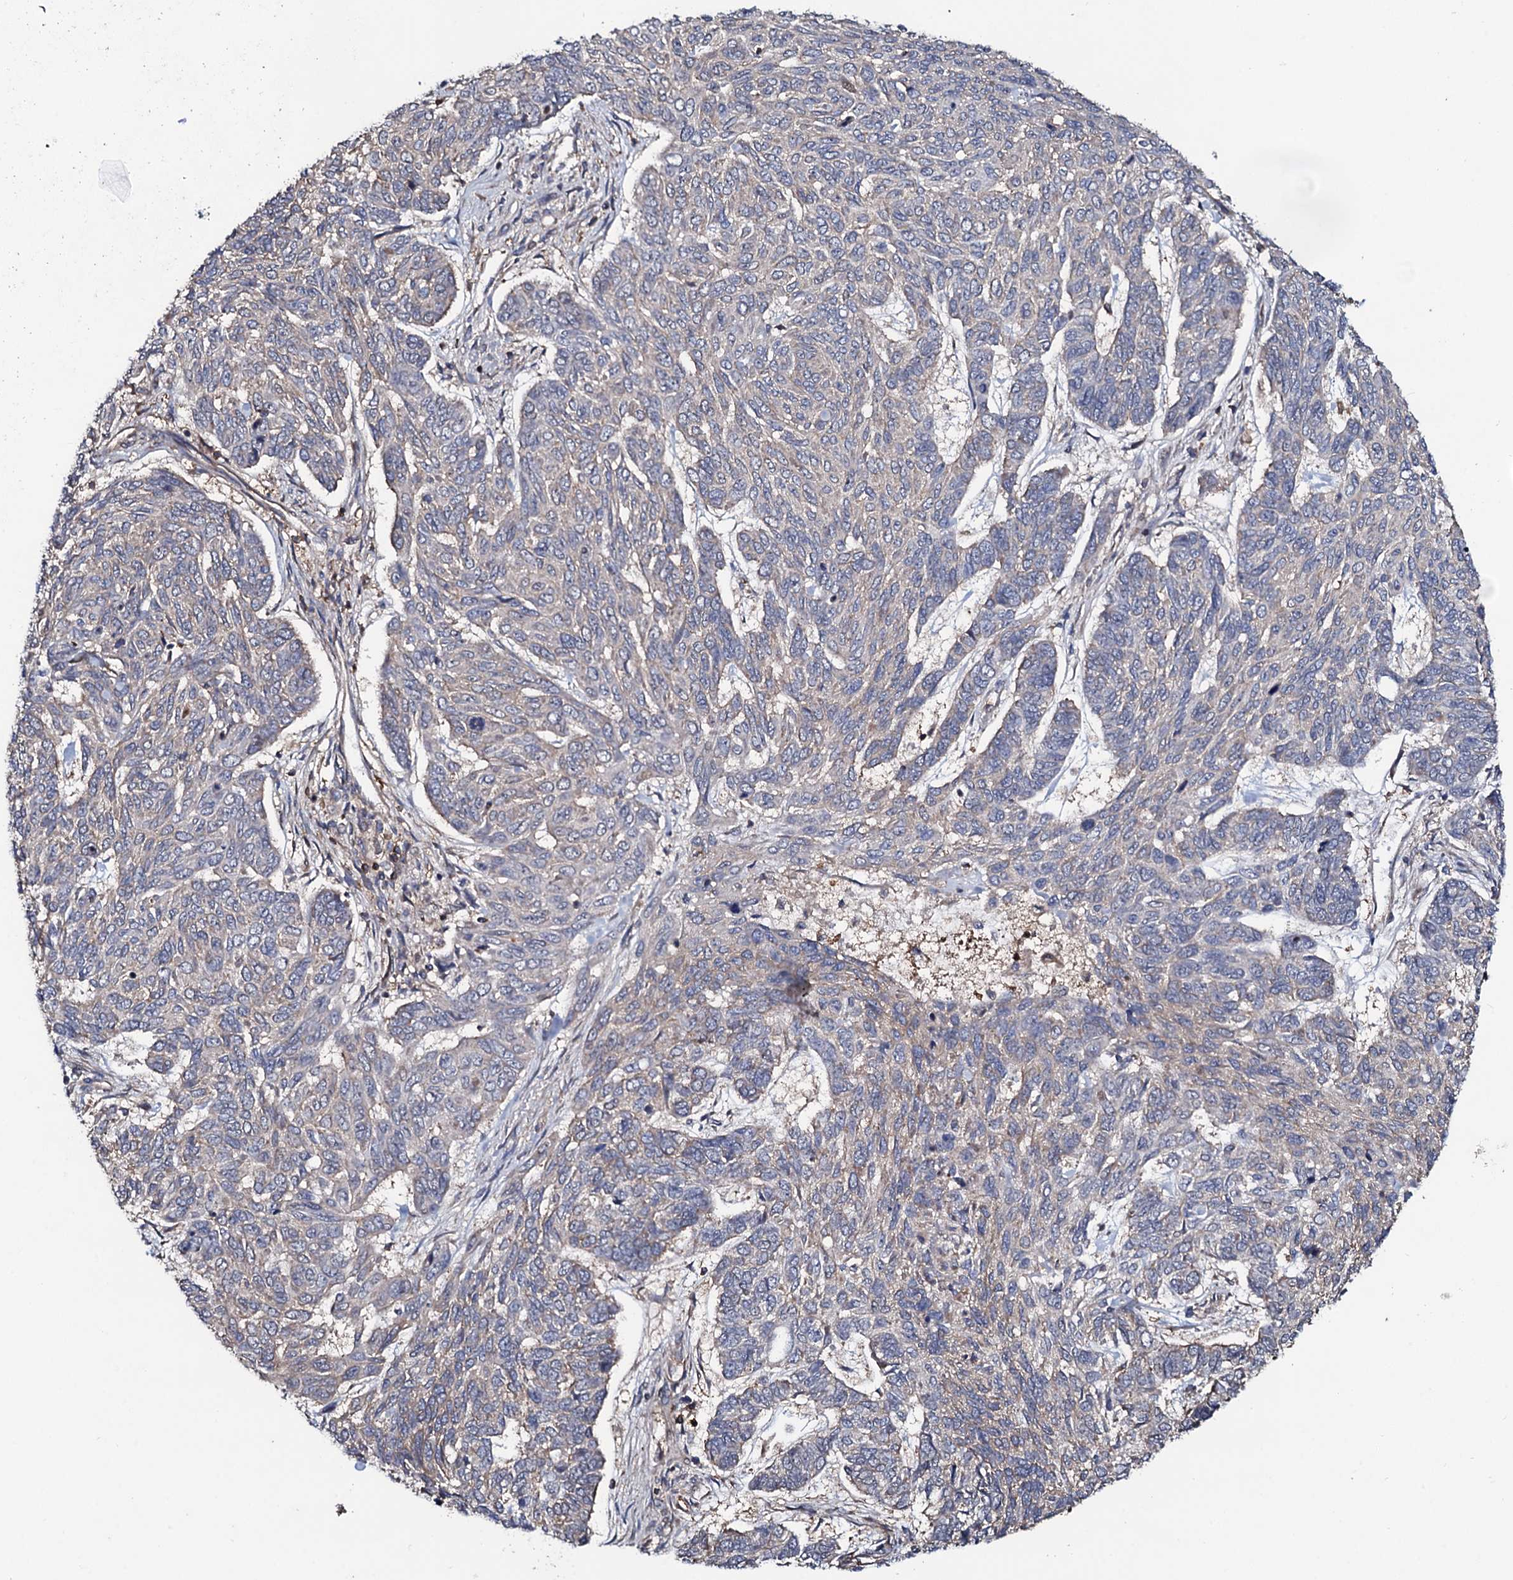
{"staining": {"intensity": "weak", "quantity": "<25%", "location": "cytoplasmic/membranous"}, "tissue": "skin cancer", "cell_type": "Tumor cells", "image_type": "cancer", "snomed": [{"axis": "morphology", "description": "Basal cell carcinoma"}, {"axis": "topography", "description": "Skin"}], "caption": "IHC histopathology image of neoplastic tissue: skin cancer stained with DAB displays no significant protein staining in tumor cells.", "gene": "COG6", "patient": {"sex": "female", "age": 65}}